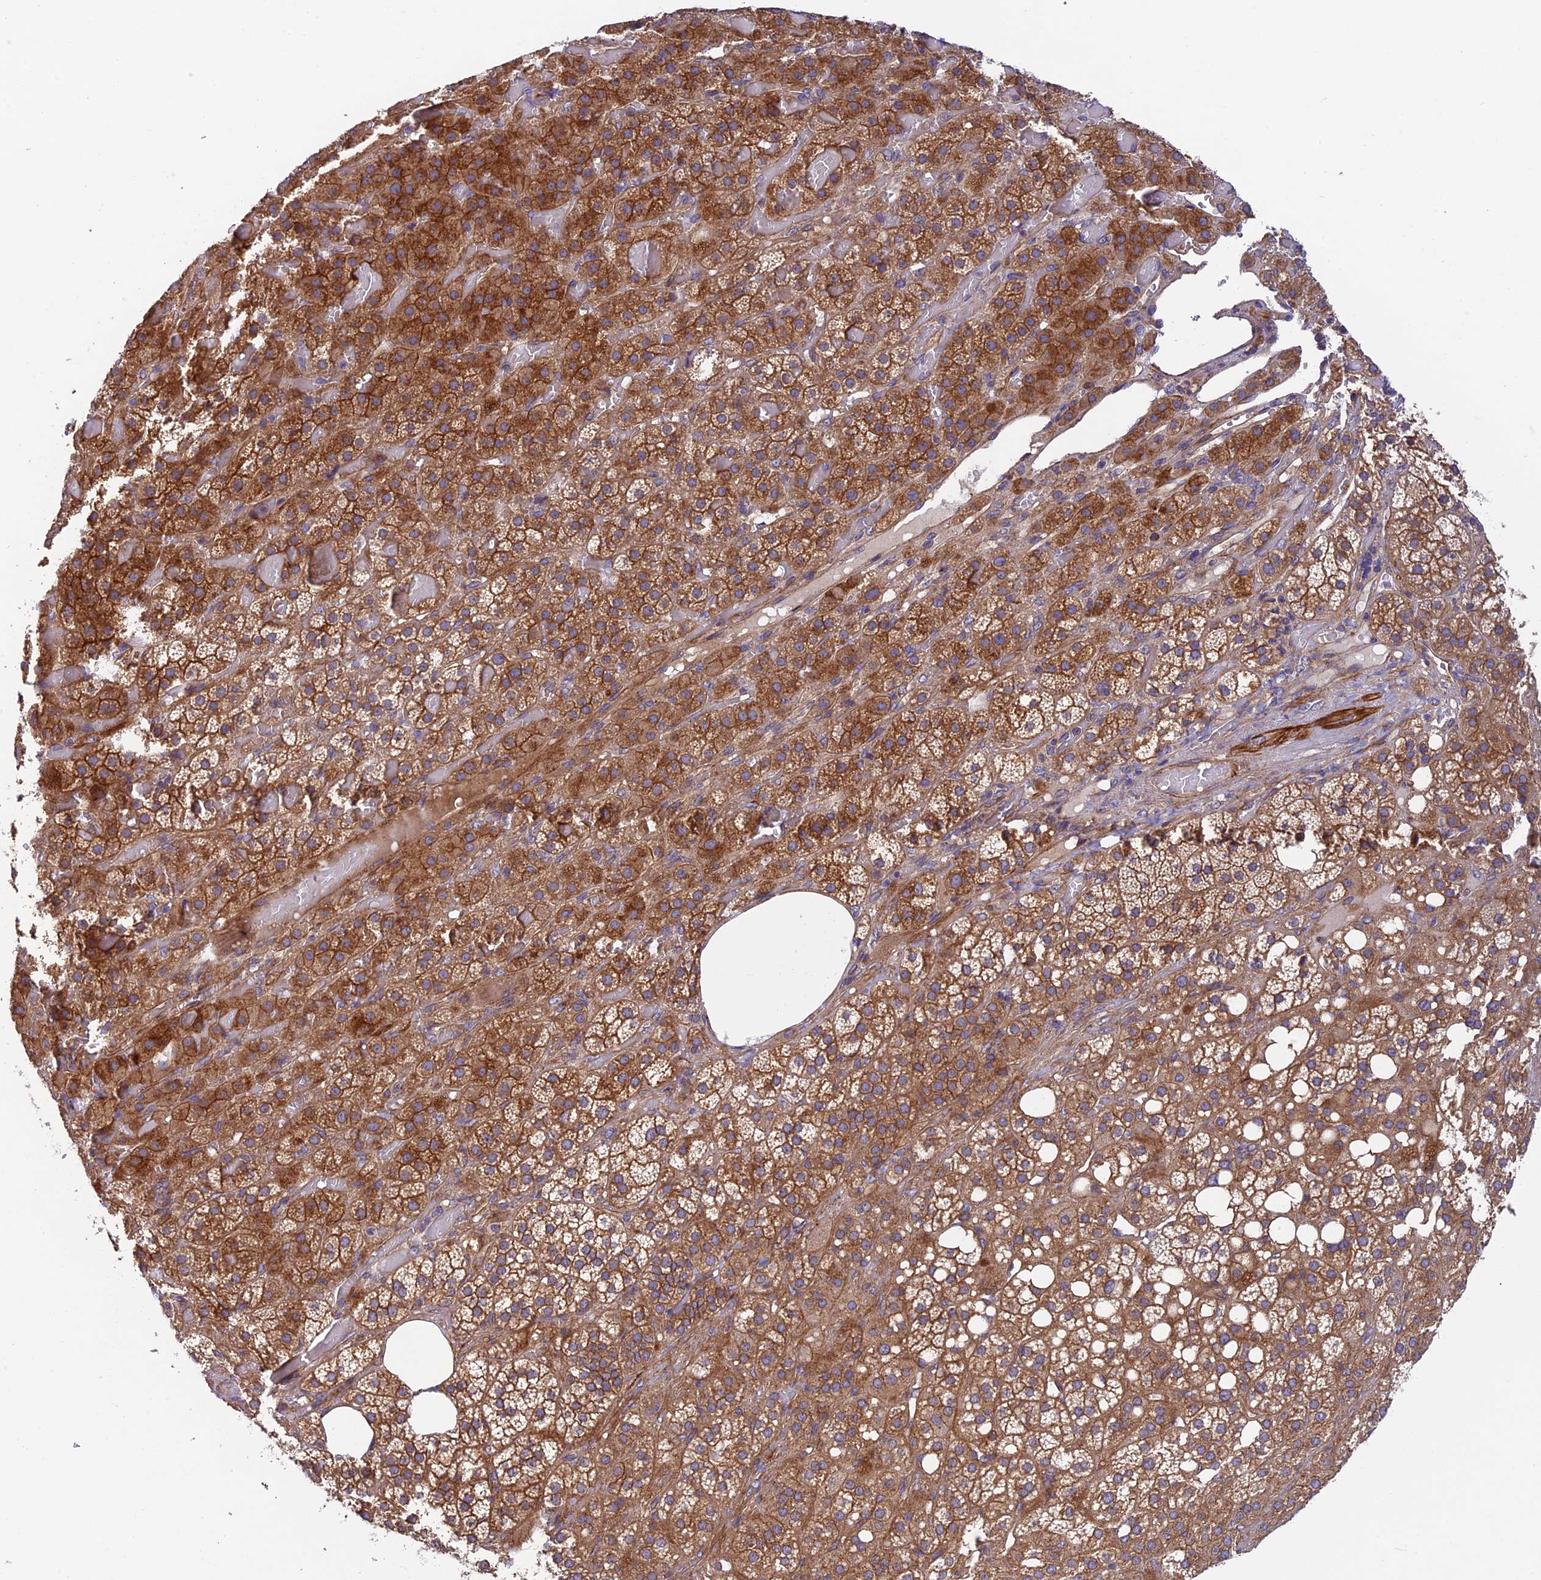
{"staining": {"intensity": "strong", "quantity": ">75%", "location": "cytoplasmic/membranous"}, "tissue": "adrenal gland", "cell_type": "Glandular cells", "image_type": "normal", "snomed": [{"axis": "morphology", "description": "Normal tissue, NOS"}, {"axis": "topography", "description": "Adrenal gland"}], "caption": "A micrograph of adrenal gland stained for a protein exhibits strong cytoplasmic/membranous brown staining in glandular cells.", "gene": "ADAMTS15", "patient": {"sex": "female", "age": 59}}